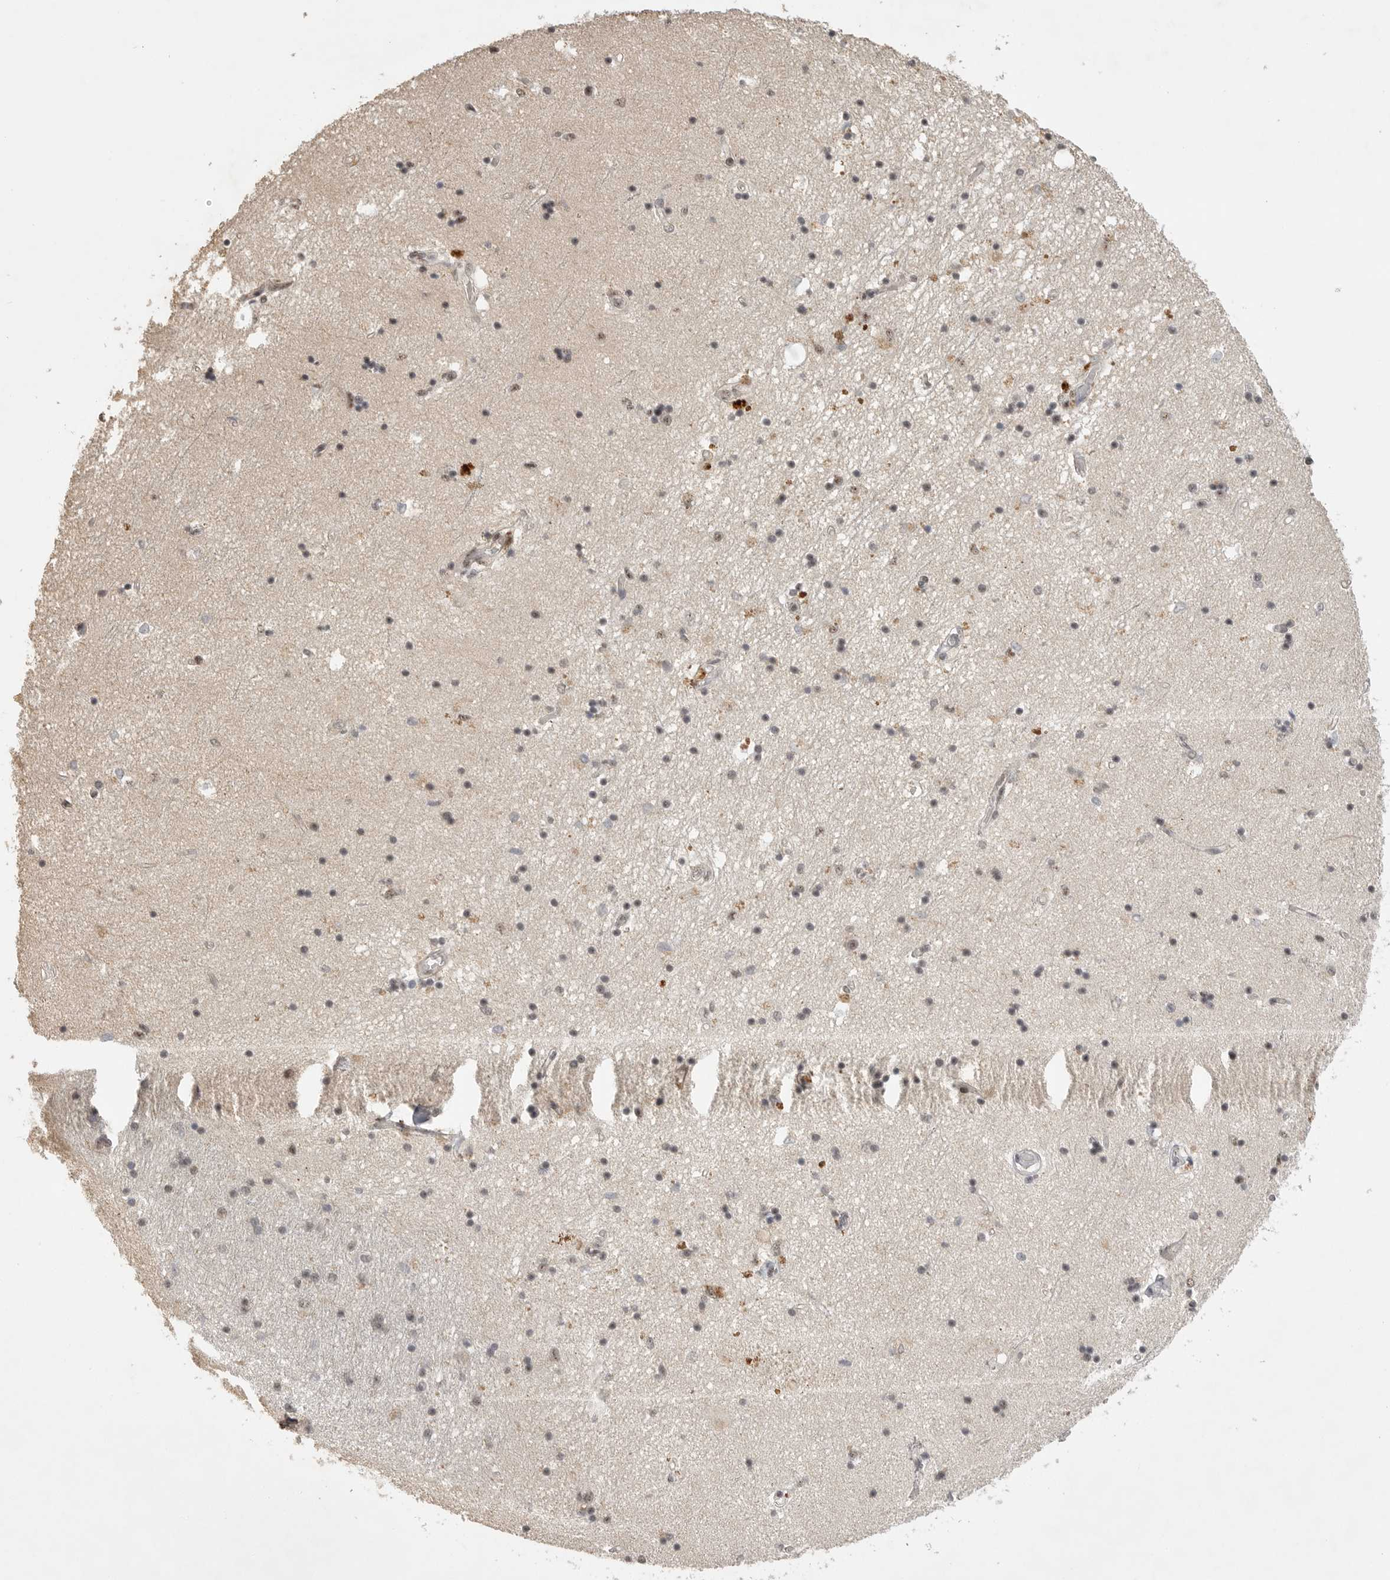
{"staining": {"intensity": "weak", "quantity": "<25%", "location": "nuclear"}, "tissue": "hippocampus", "cell_type": "Glial cells", "image_type": "normal", "snomed": [{"axis": "morphology", "description": "Normal tissue, NOS"}, {"axis": "topography", "description": "Hippocampus"}], "caption": "Glial cells are negative for protein expression in benign human hippocampus. (IHC, brightfield microscopy, high magnification).", "gene": "POMP", "patient": {"sex": "male", "age": 45}}